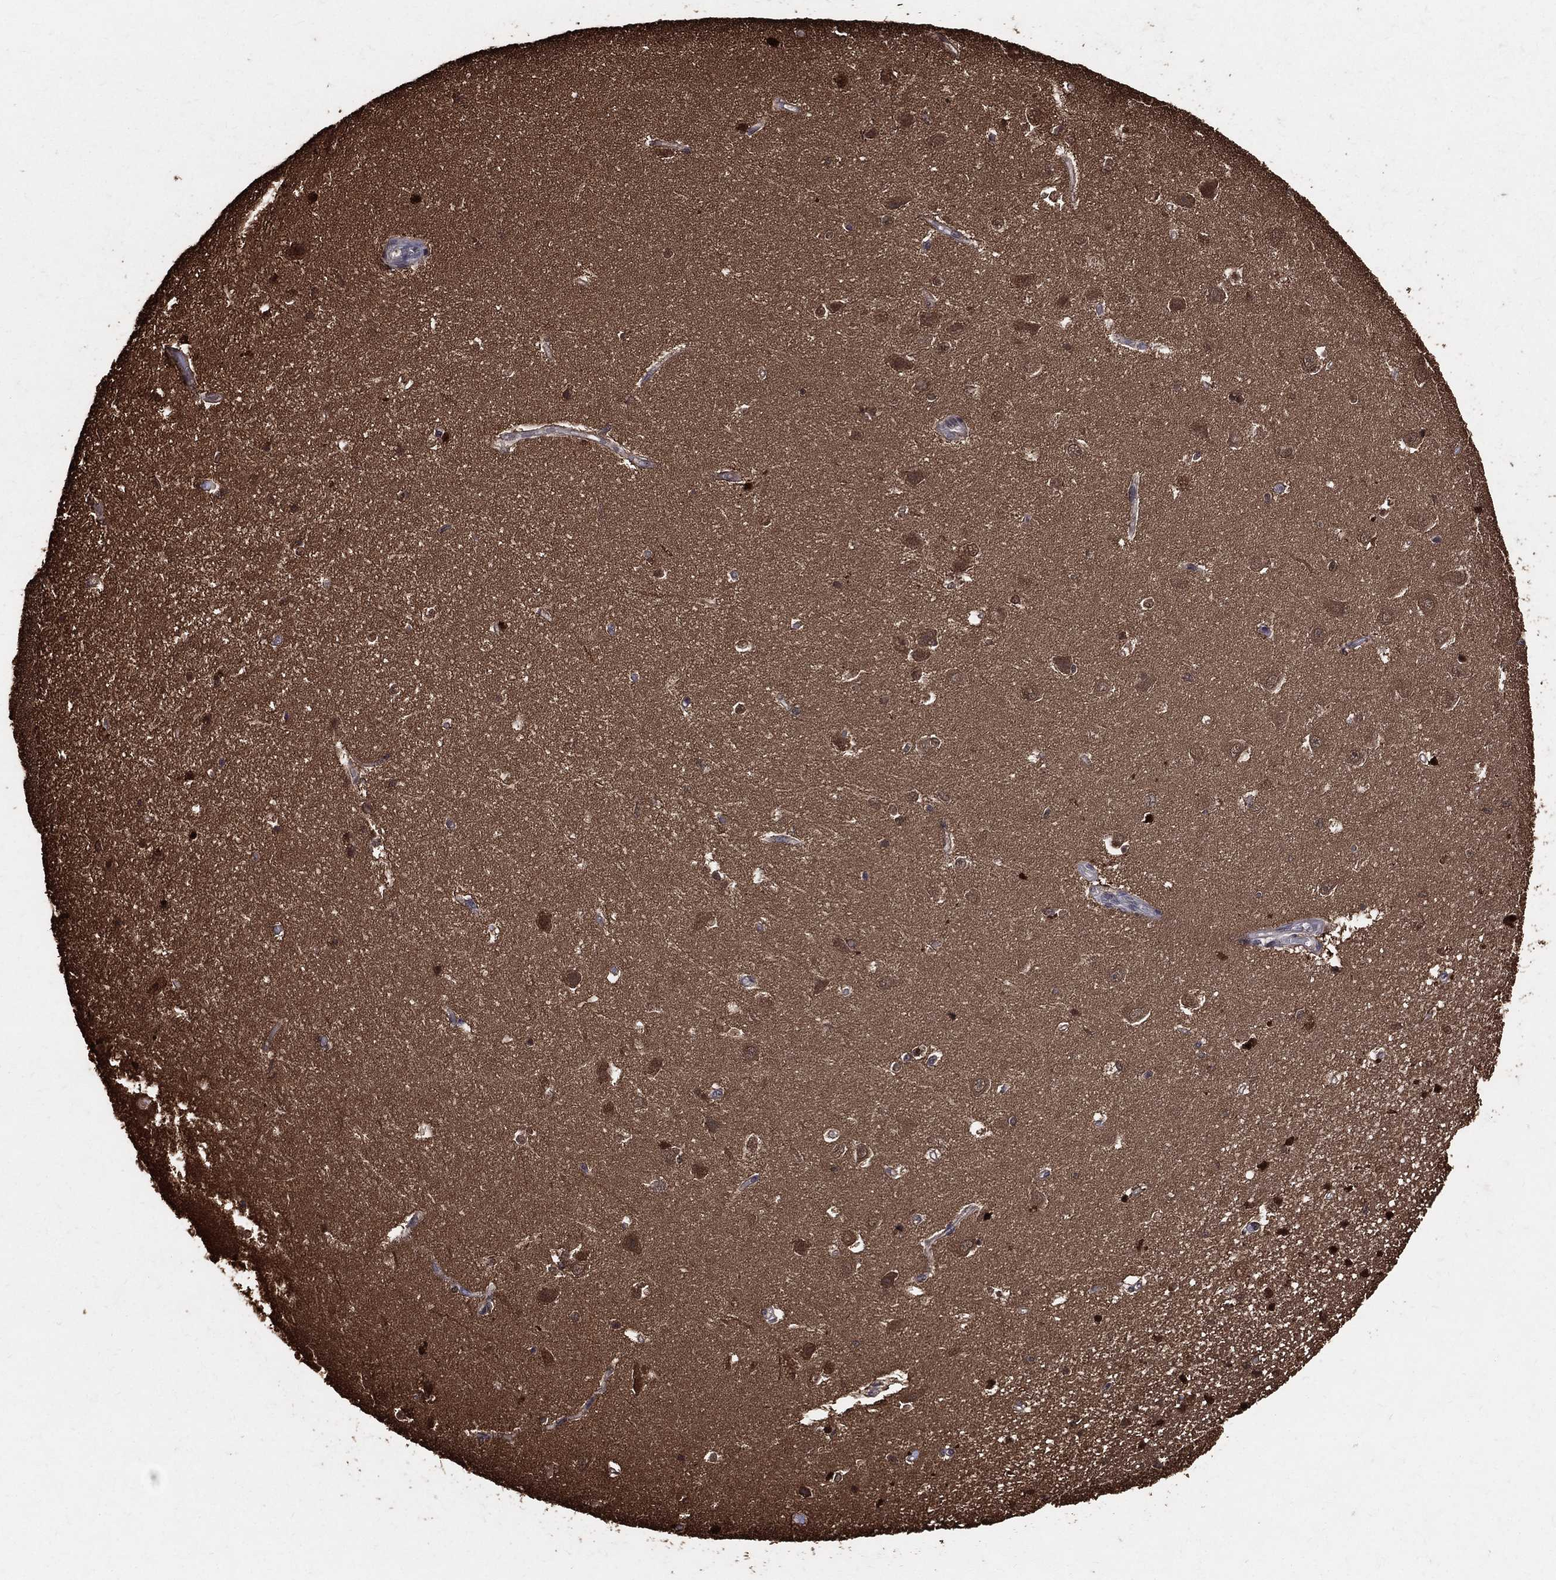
{"staining": {"intensity": "strong", "quantity": "<25%", "location": "nuclear"}, "tissue": "hippocampus", "cell_type": "Glial cells", "image_type": "normal", "snomed": [{"axis": "morphology", "description": "Normal tissue, NOS"}, {"axis": "topography", "description": "Hippocampus"}], "caption": "IHC (DAB (3,3'-diaminobenzidine)) staining of unremarkable human hippocampus exhibits strong nuclear protein staining in about <25% of glial cells.", "gene": "DPYSL2", "patient": {"sex": "female", "age": 64}}